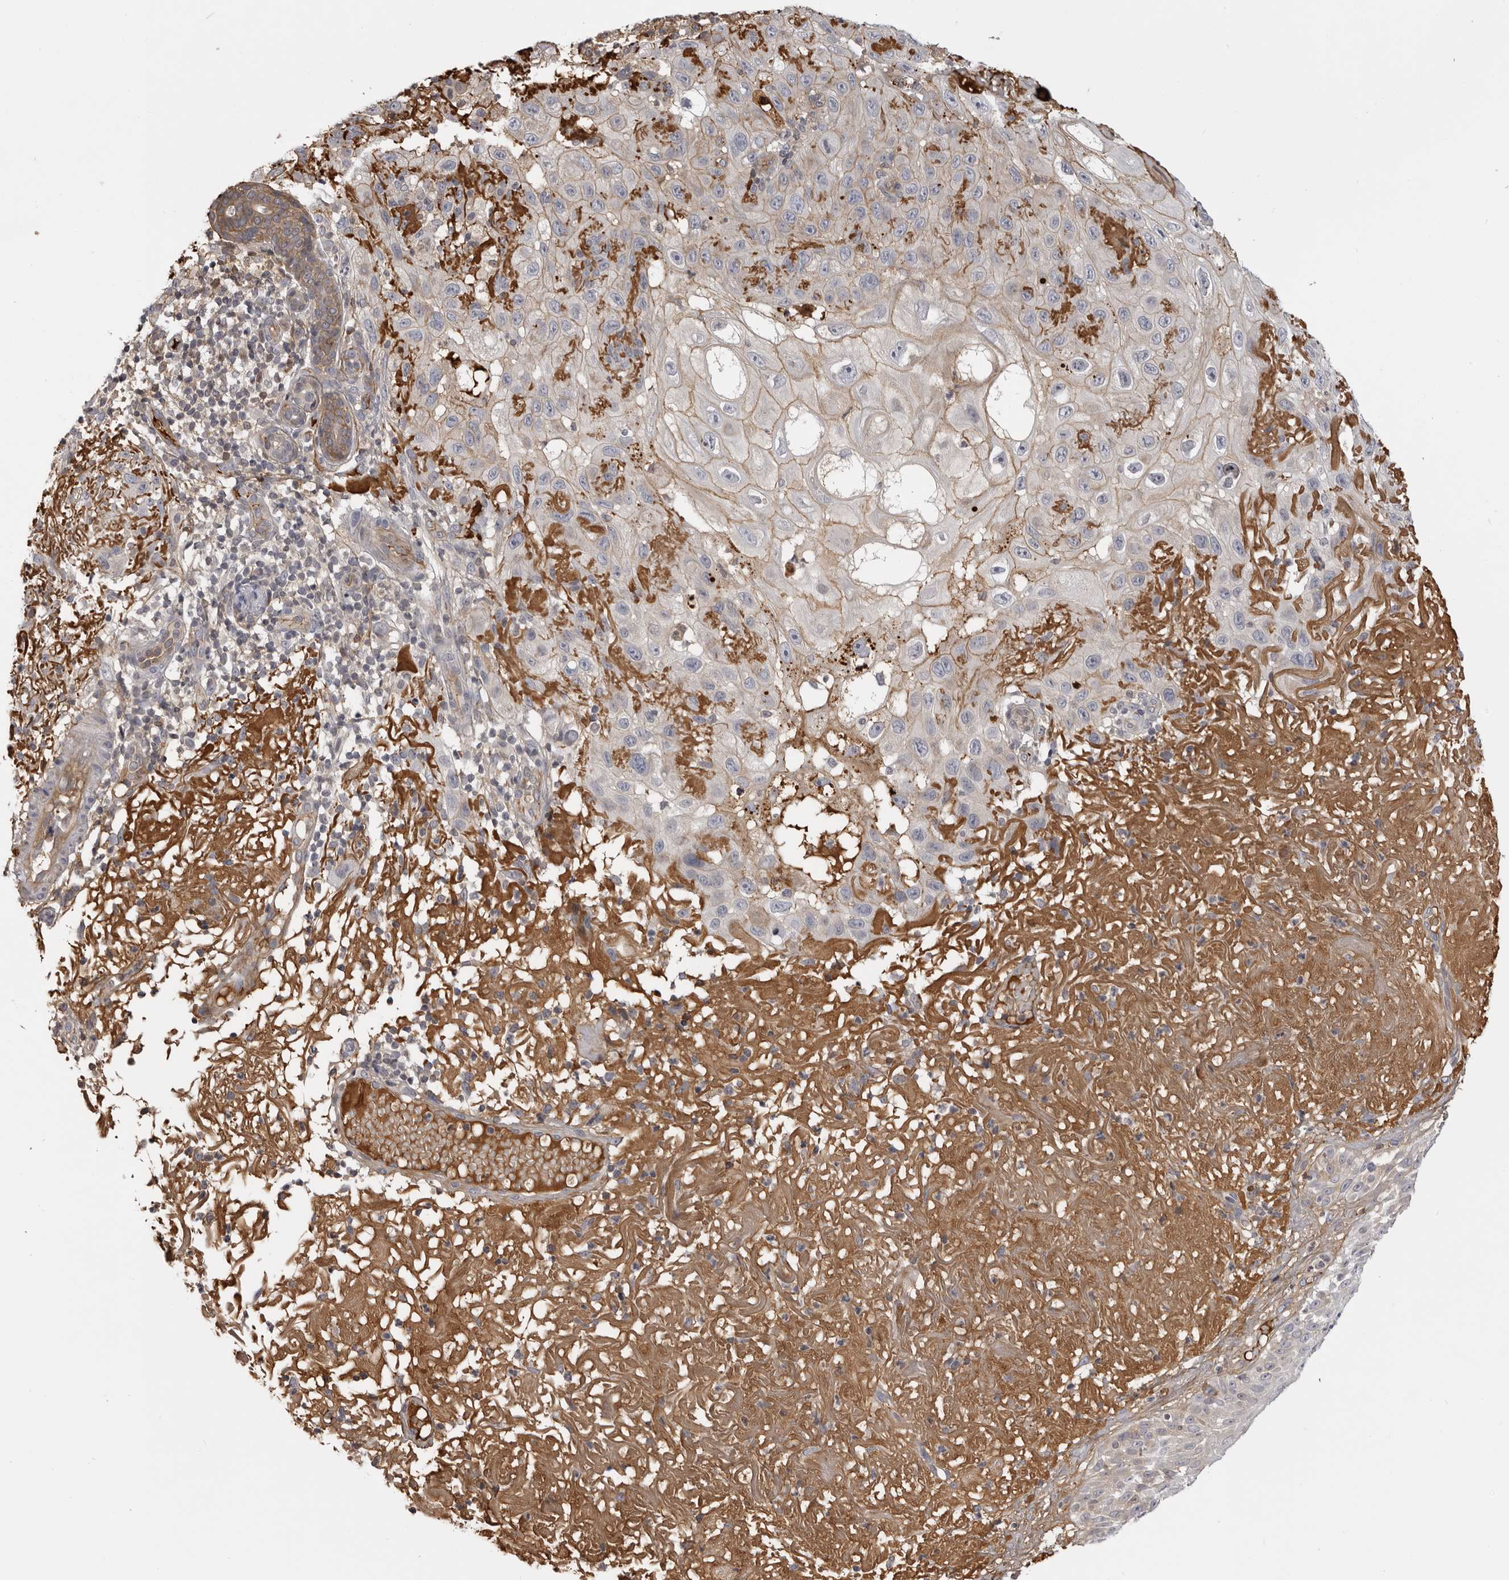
{"staining": {"intensity": "moderate", "quantity": "<25%", "location": "cytoplasmic/membranous"}, "tissue": "skin cancer", "cell_type": "Tumor cells", "image_type": "cancer", "snomed": [{"axis": "morphology", "description": "Normal tissue, NOS"}, {"axis": "morphology", "description": "Squamous cell carcinoma, NOS"}, {"axis": "topography", "description": "Skin"}], "caption": "Immunohistochemical staining of skin squamous cell carcinoma shows moderate cytoplasmic/membranous protein positivity in about <25% of tumor cells.", "gene": "PLEKHF2", "patient": {"sex": "female", "age": 96}}